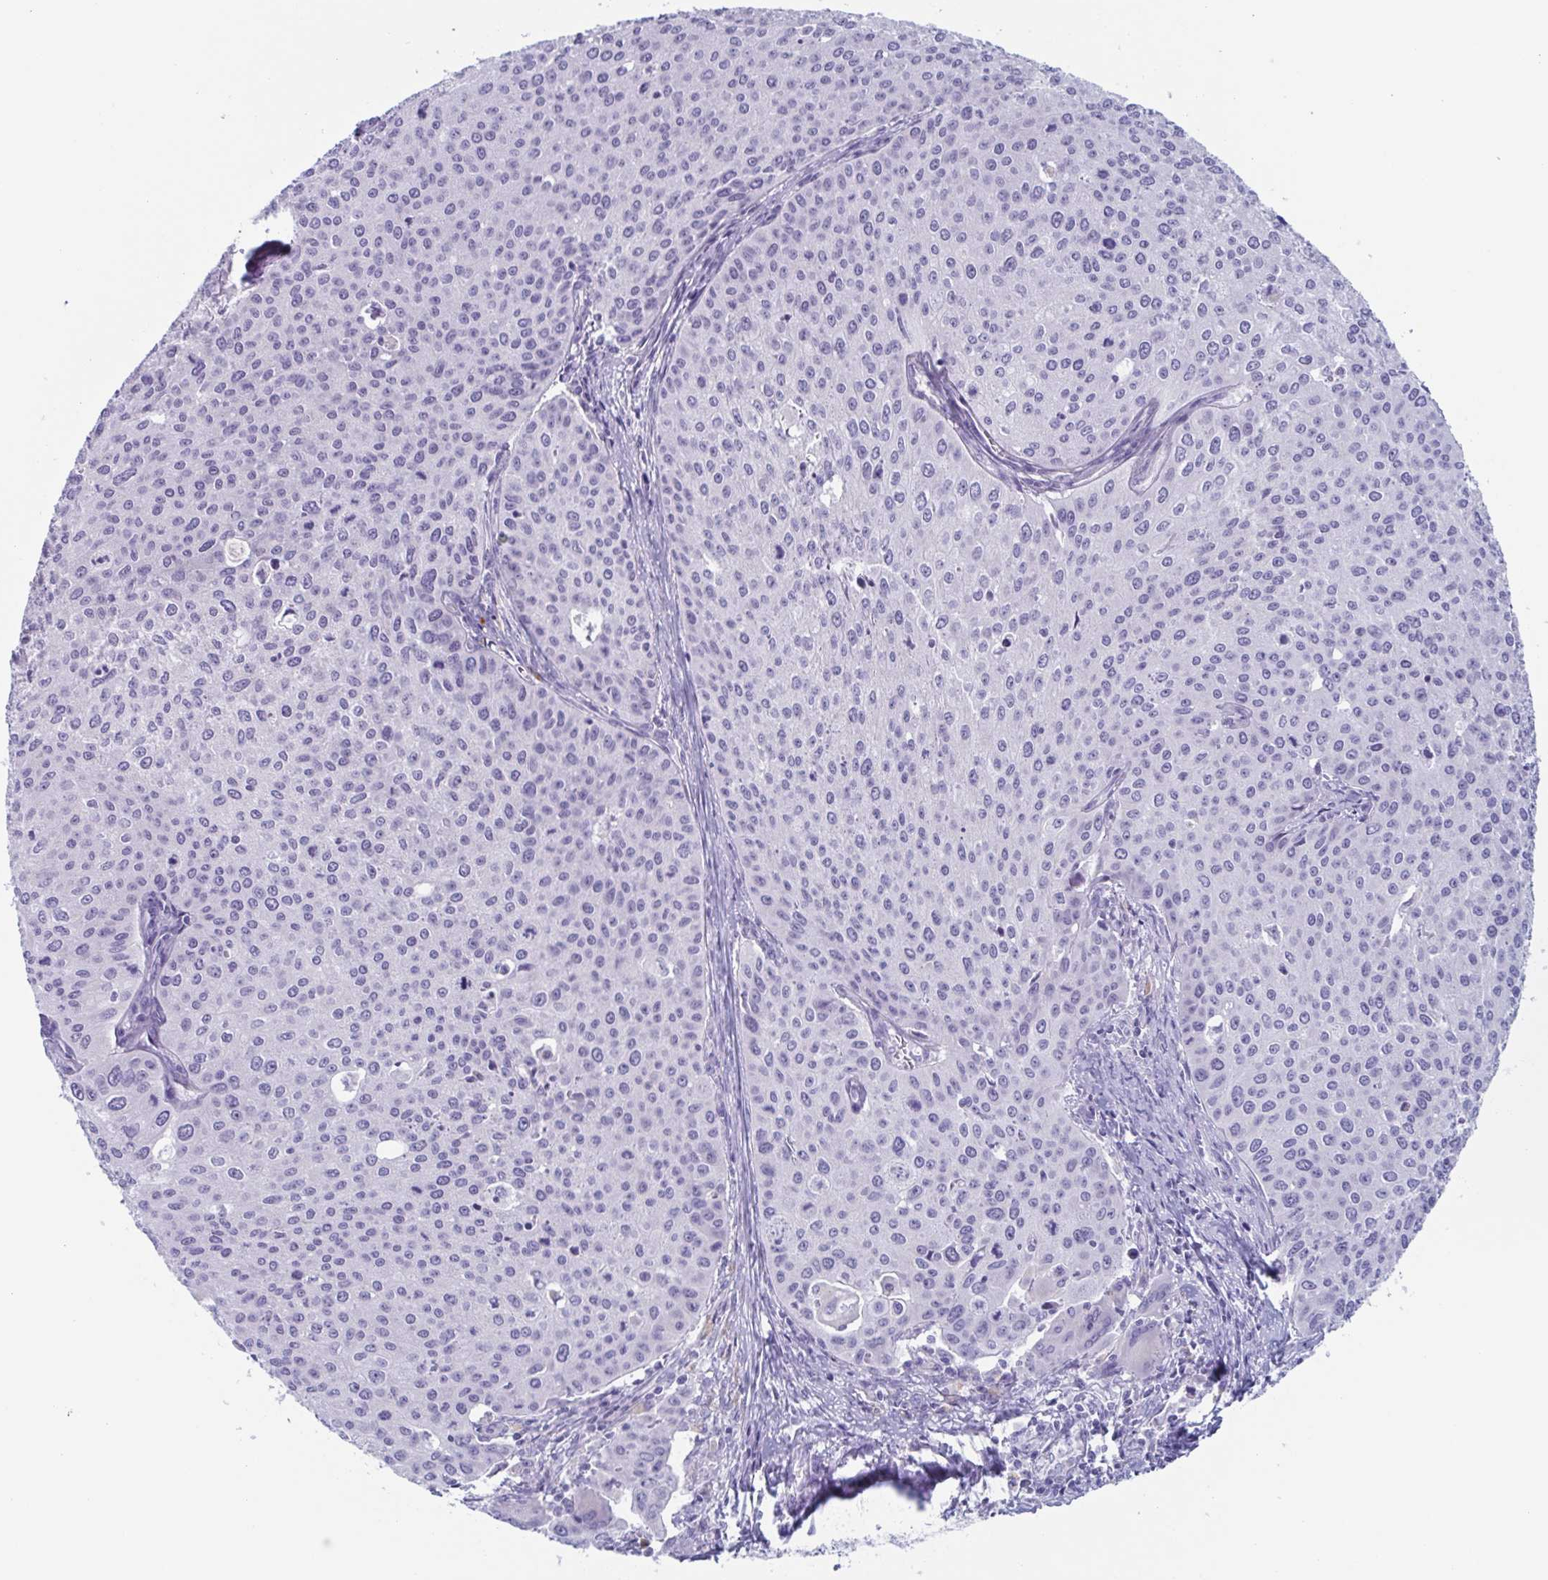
{"staining": {"intensity": "negative", "quantity": "none", "location": "none"}, "tissue": "cervical cancer", "cell_type": "Tumor cells", "image_type": "cancer", "snomed": [{"axis": "morphology", "description": "Squamous cell carcinoma, NOS"}, {"axis": "topography", "description": "Cervix"}], "caption": "The micrograph exhibits no staining of tumor cells in squamous cell carcinoma (cervical).", "gene": "LYRM2", "patient": {"sex": "female", "age": 38}}